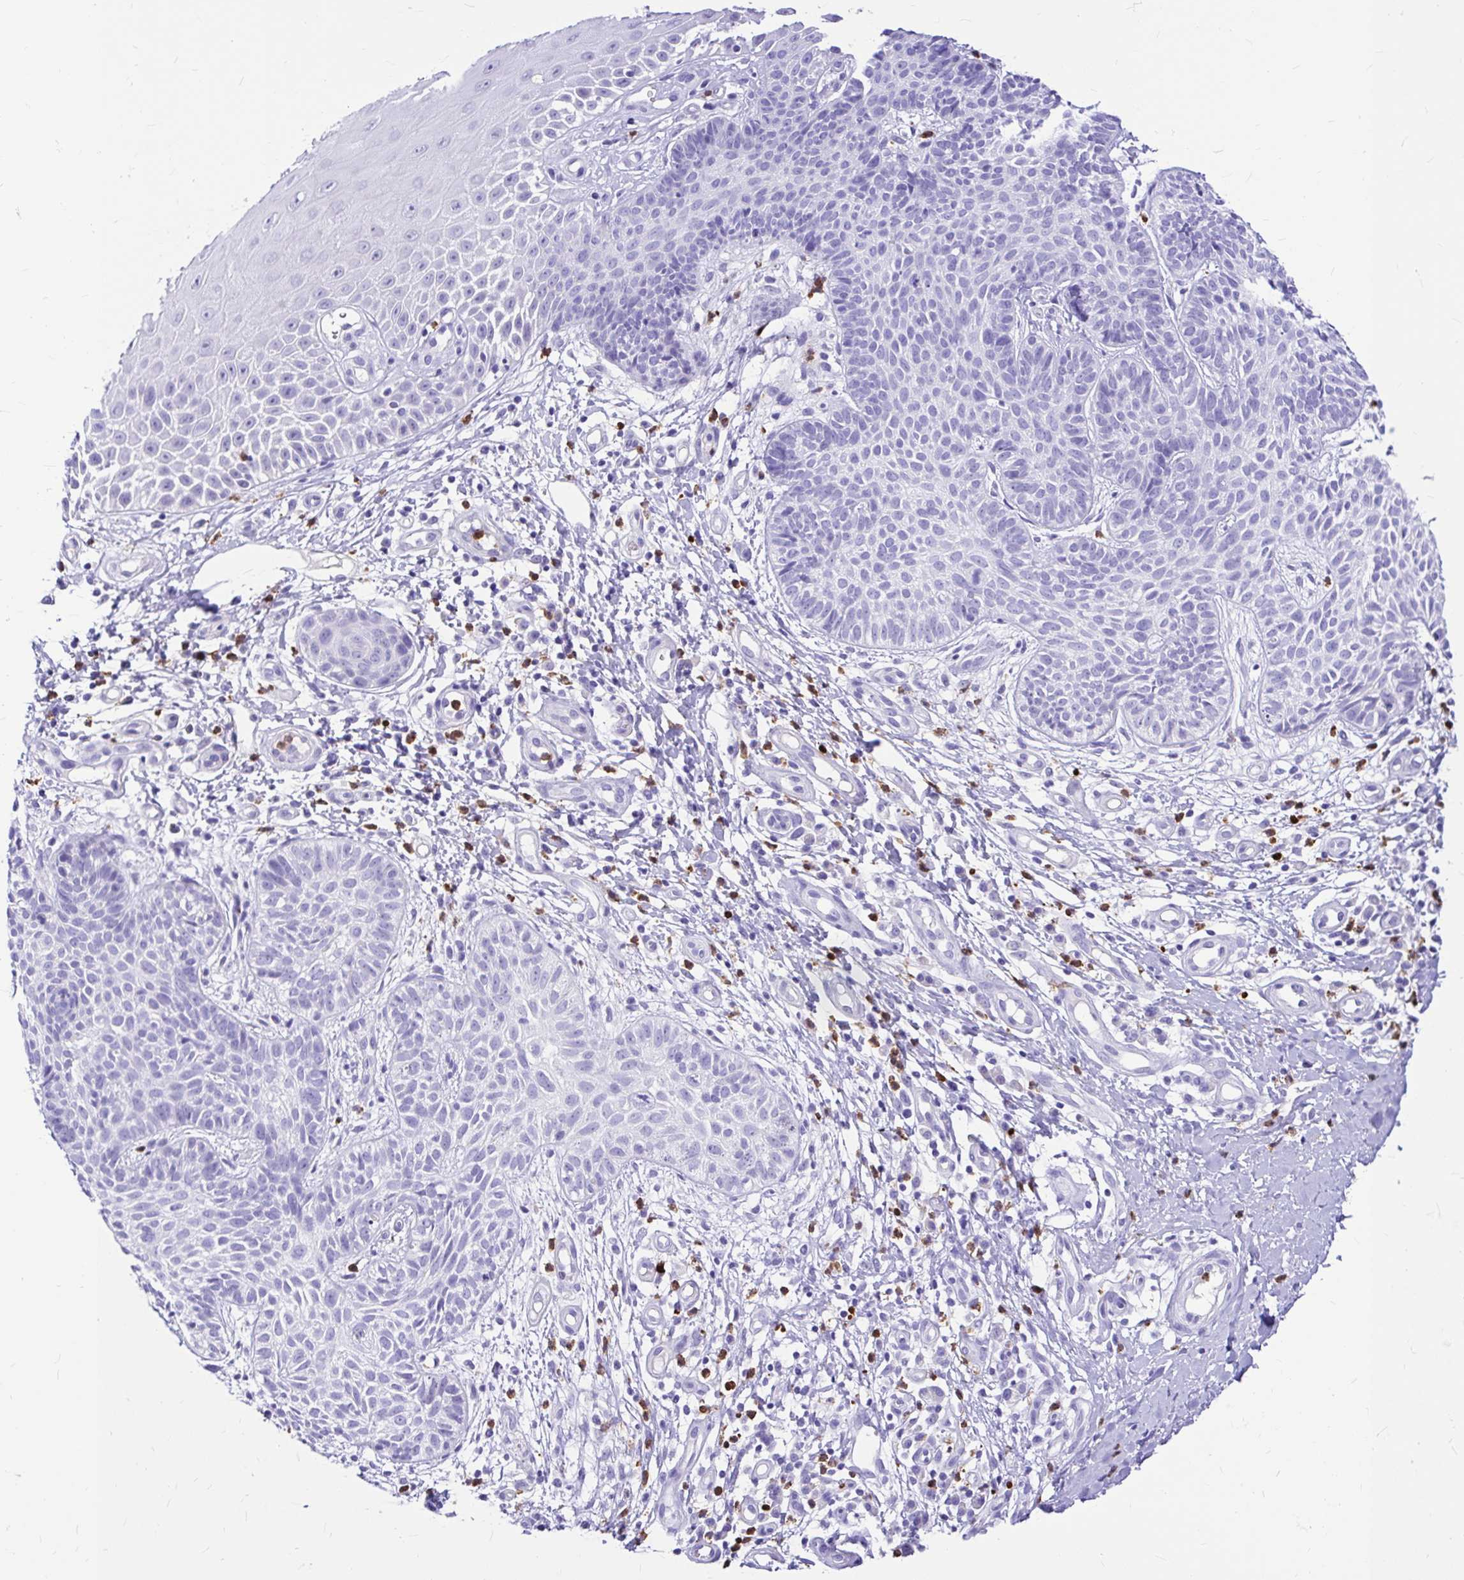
{"staining": {"intensity": "negative", "quantity": "none", "location": "none"}, "tissue": "skin cancer", "cell_type": "Tumor cells", "image_type": "cancer", "snomed": [{"axis": "morphology", "description": "Basal cell carcinoma"}, {"axis": "topography", "description": "Skin"}, {"axis": "topography", "description": "Skin of leg"}], "caption": "Tumor cells are negative for brown protein staining in skin basal cell carcinoma.", "gene": "CLEC1B", "patient": {"sex": "female", "age": 87}}